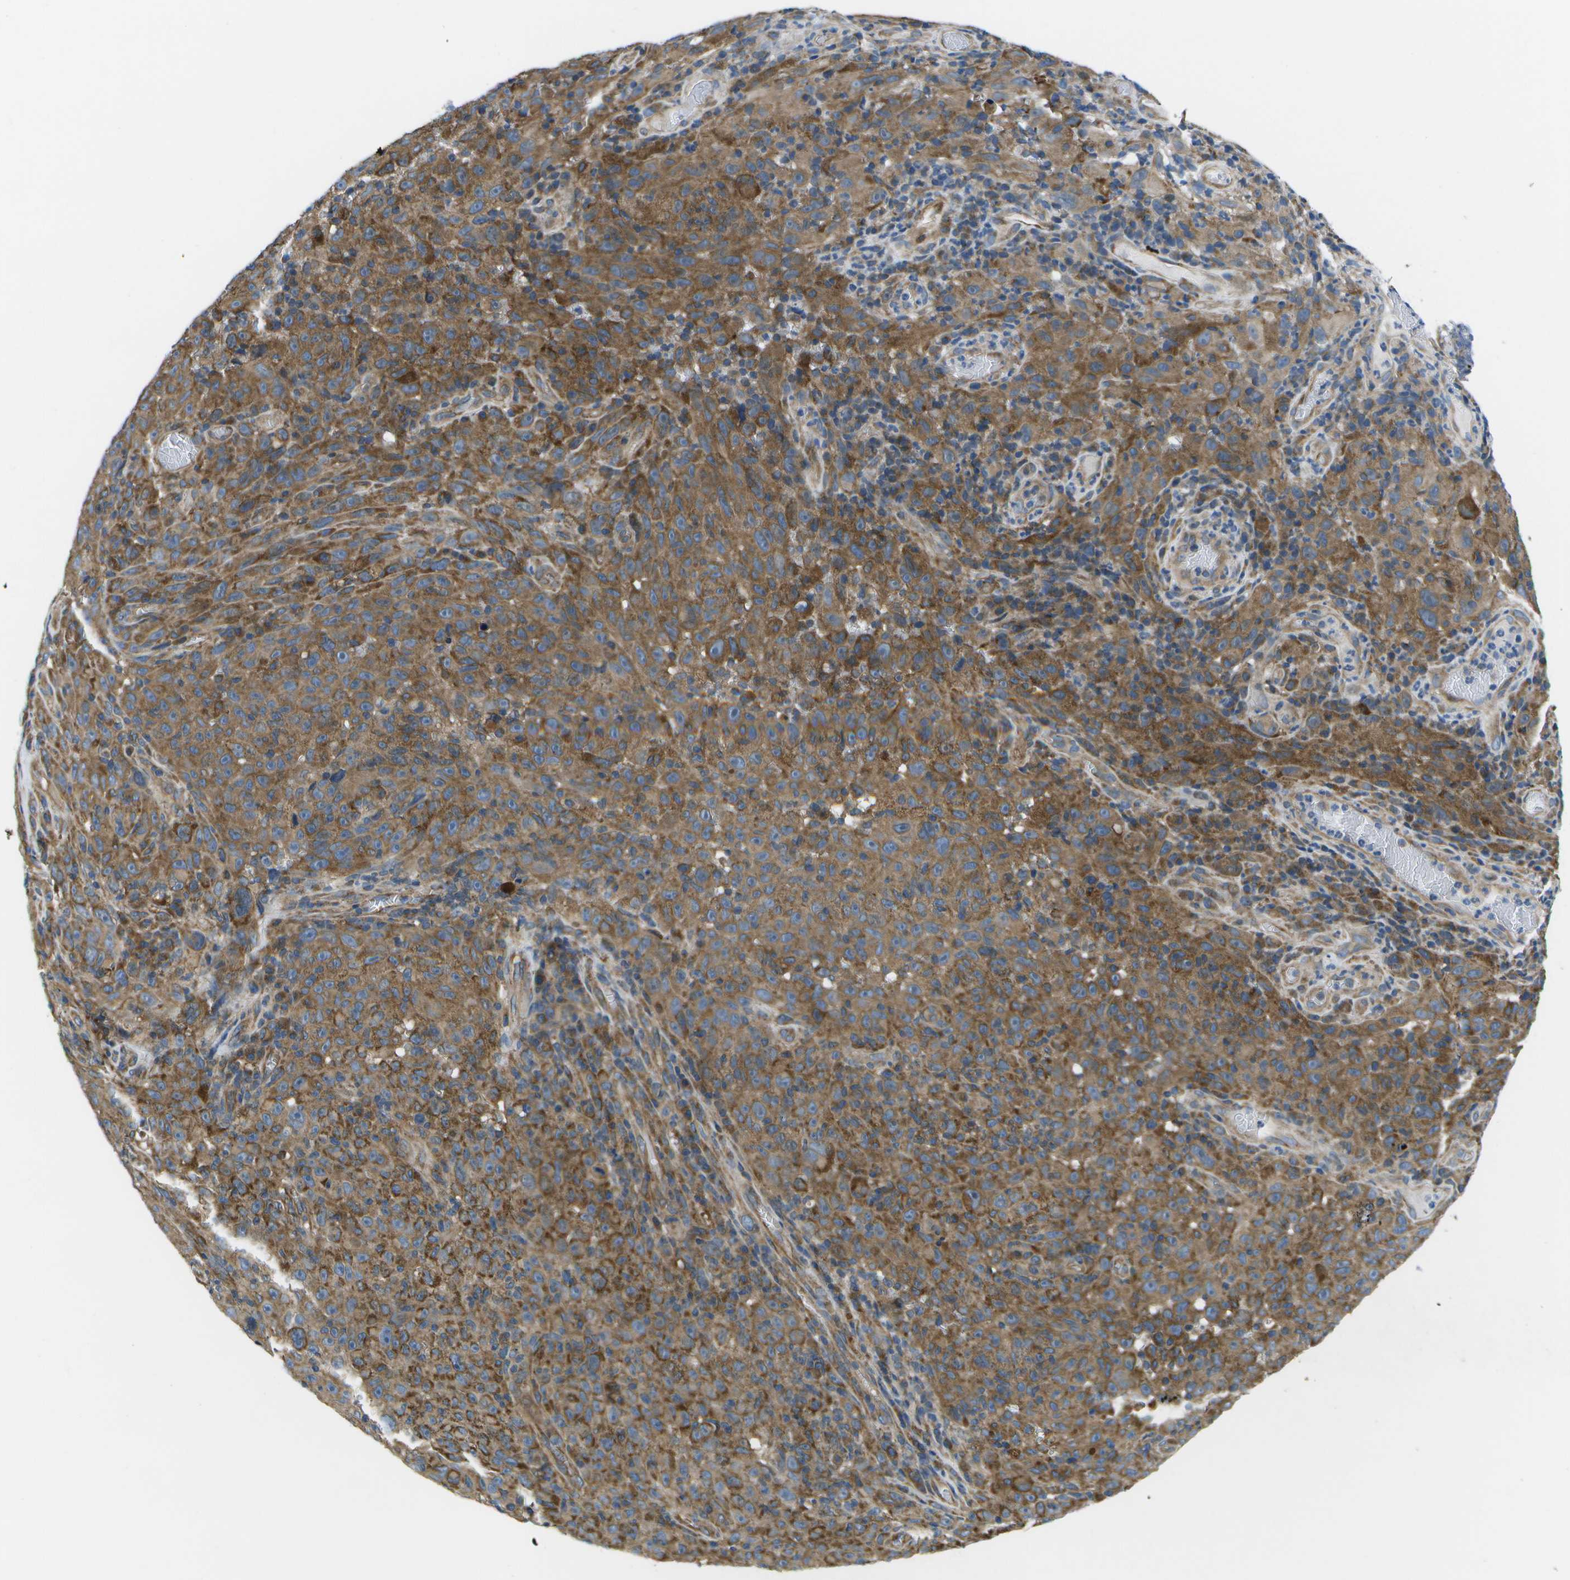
{"staining": {"intensity": "moderate", "quantity": ">75%", "location": "cytoplasmic/membranous"}, "tissue": "melanoma", "cell_type": "Tumor cells", "image_type": "cancer", "snomed": [{"axis": "morphology", "description": "Malignant melanoma, NOS"}, {"axis": "topography", "description": "Skin"}], "caption": "There is medium levels of moderate cytoplasmic/membranous staining in tumor cells of melanoma, as demonstrated by immunohistochemical staining (brown color).", "gene": "MVK", "patient": {"sex": "female", "age": 82}}